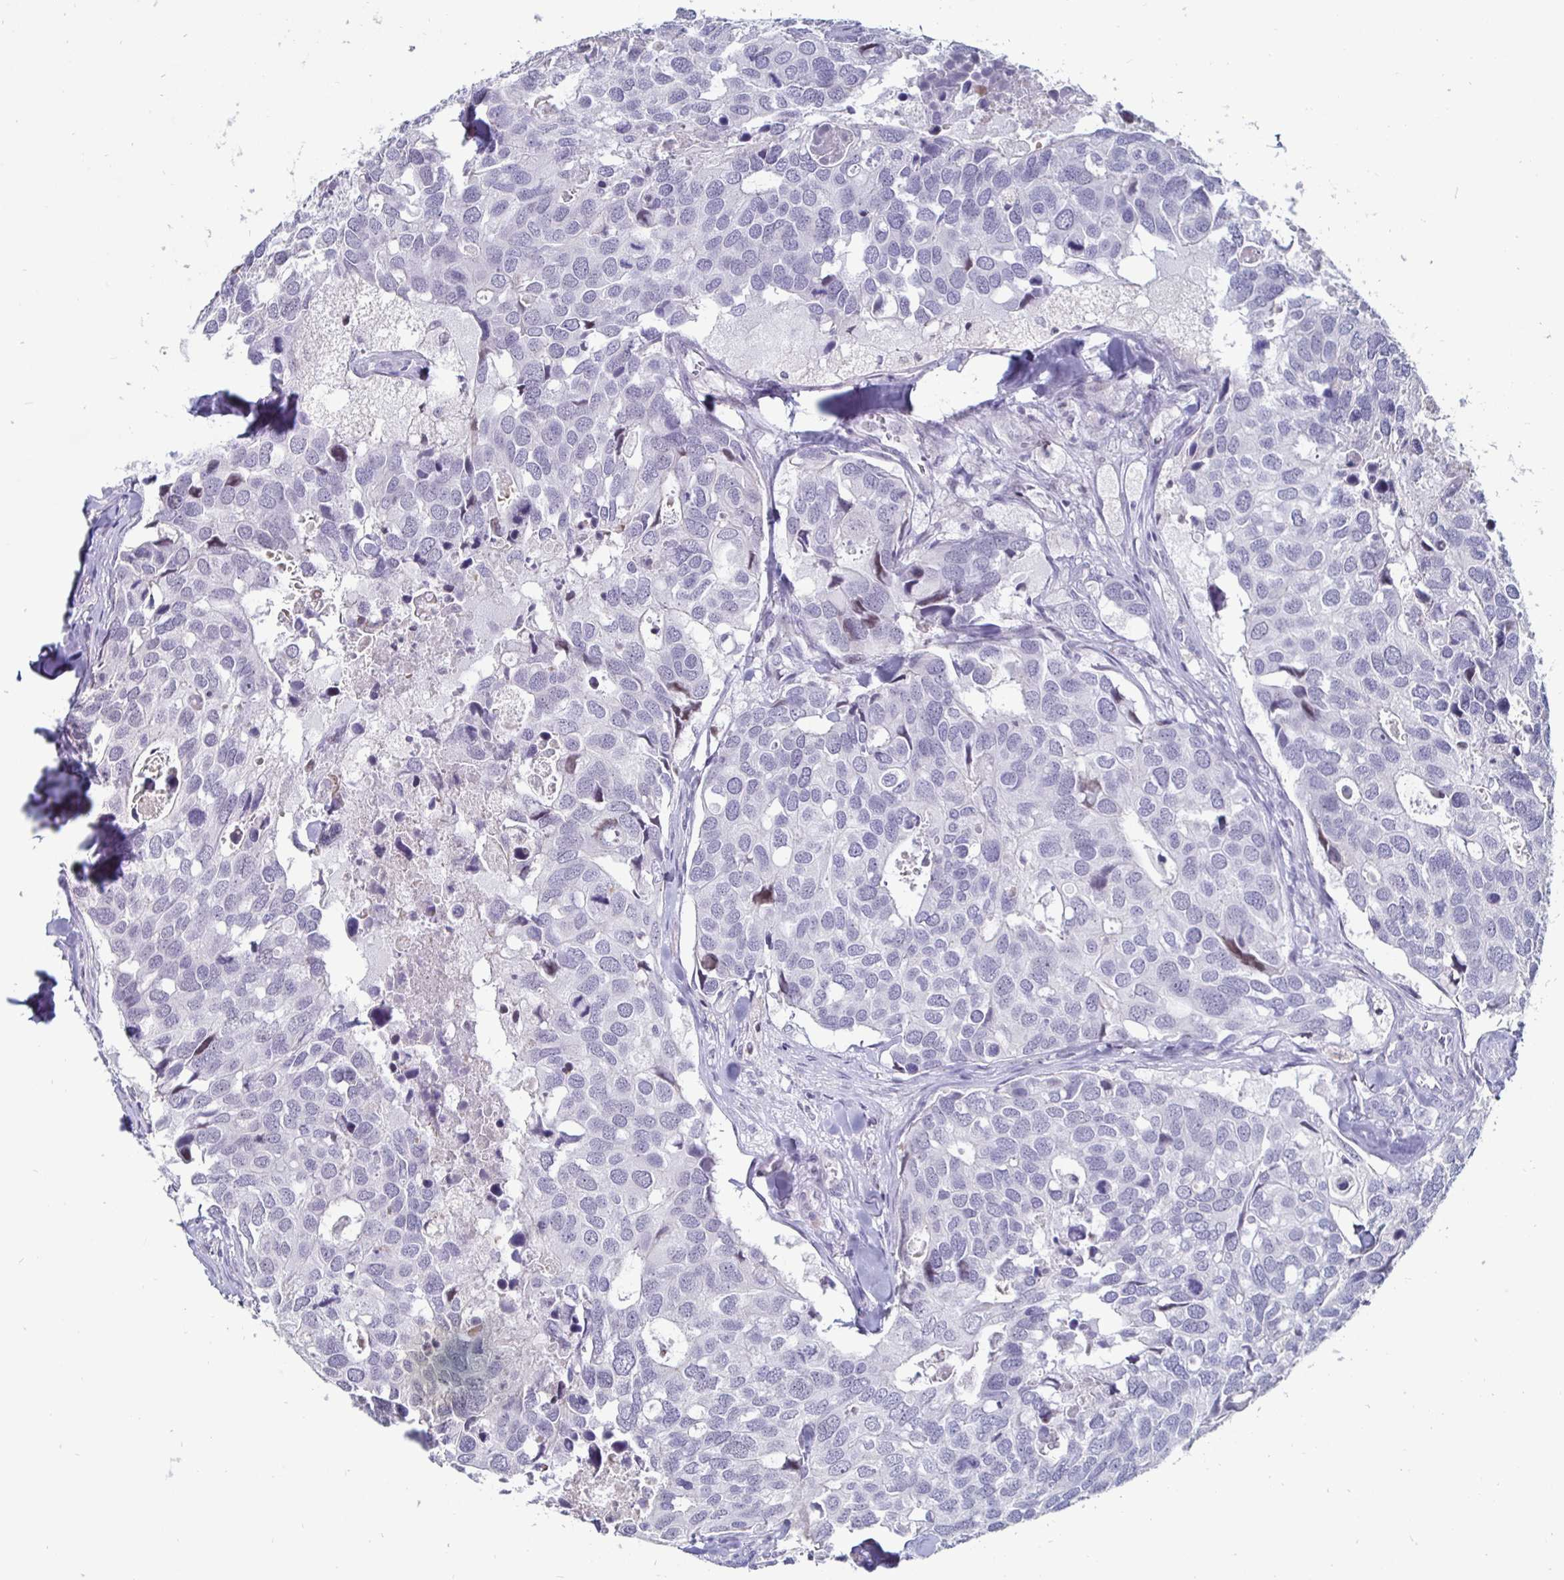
{"staining": {"intensity": "negative", "quantity": "none", "location": "none"}, "tissue": "breast cancer", "cell_type": "Tumor cells", "image_type": "cancer", "snomed": [{"axis": "morphology", "description": "Duct carcinoma"}, {"axis": "topography", "description": "Breast"}], "caption": "This is an immunohistochemistry photomicrograph of human breast cancer (infiltrating ductal carcinoma). There is no expression in tumor cells.", "gene": "OOSP2", "patient": {"sex": "female", "age": 83}}